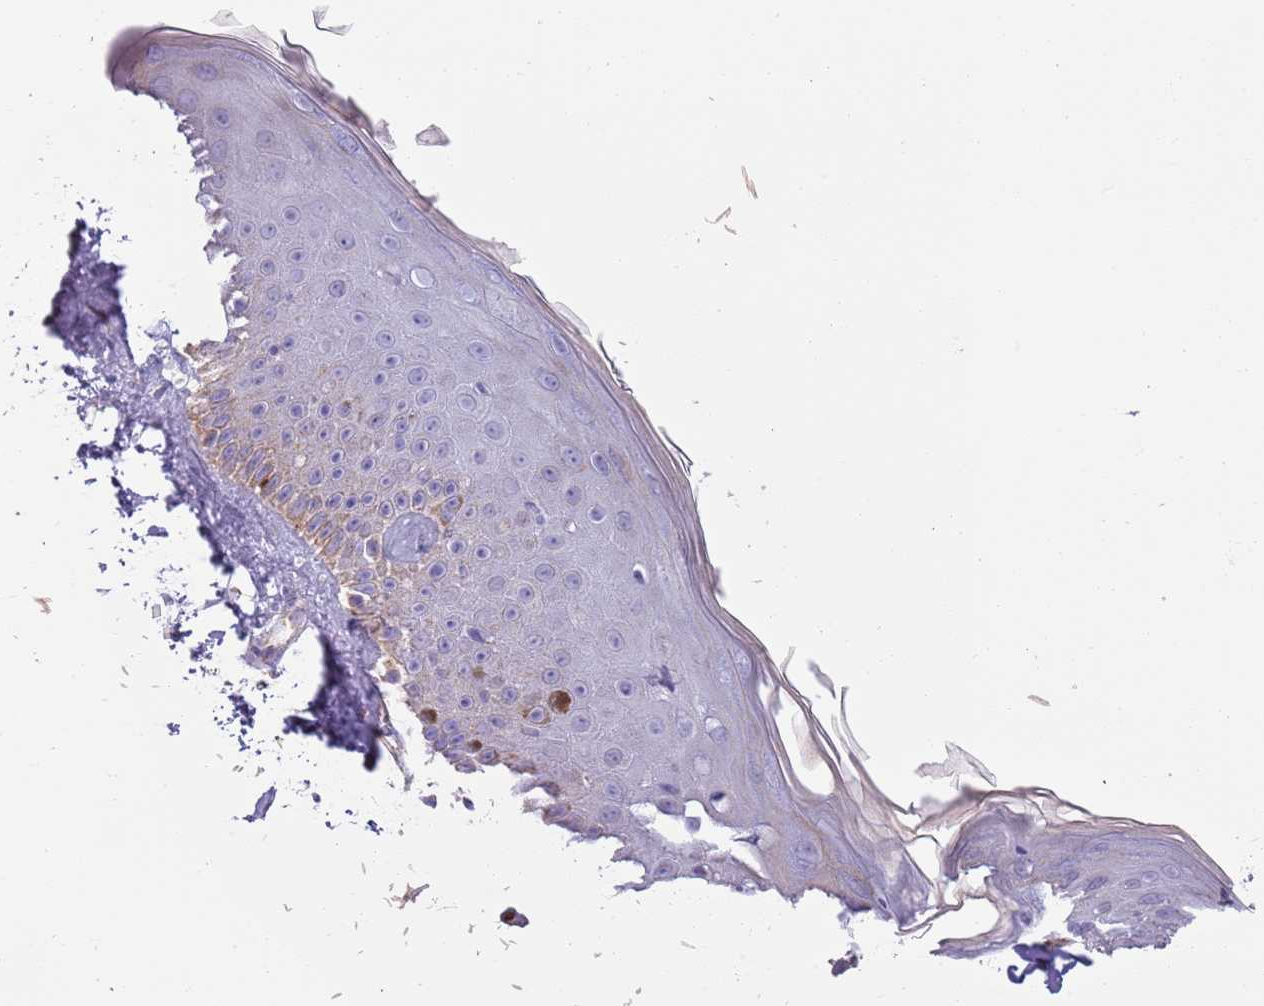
{"staining": {"intensity": "negative", "quantity": "none", "location": "none"}, "tissue": "skin", "cell_type": "Fibroblasts", "image_type": "normal", "snomed": [{"axis": "morphology", "description": "Normal tissue, NOS"}, {"axis": "topography", "description": "Skin"}], "caption": "Protein analysis of benign skin exhibits no significant staining in fibroblasts. The staining is performed using DAB (3,3'-diaminobenzidine) brown chromogen with nuclei counter-stained in using hematoxylin.", "gene": "RNF222", "patient": {"sex": "male", "age": 52}}